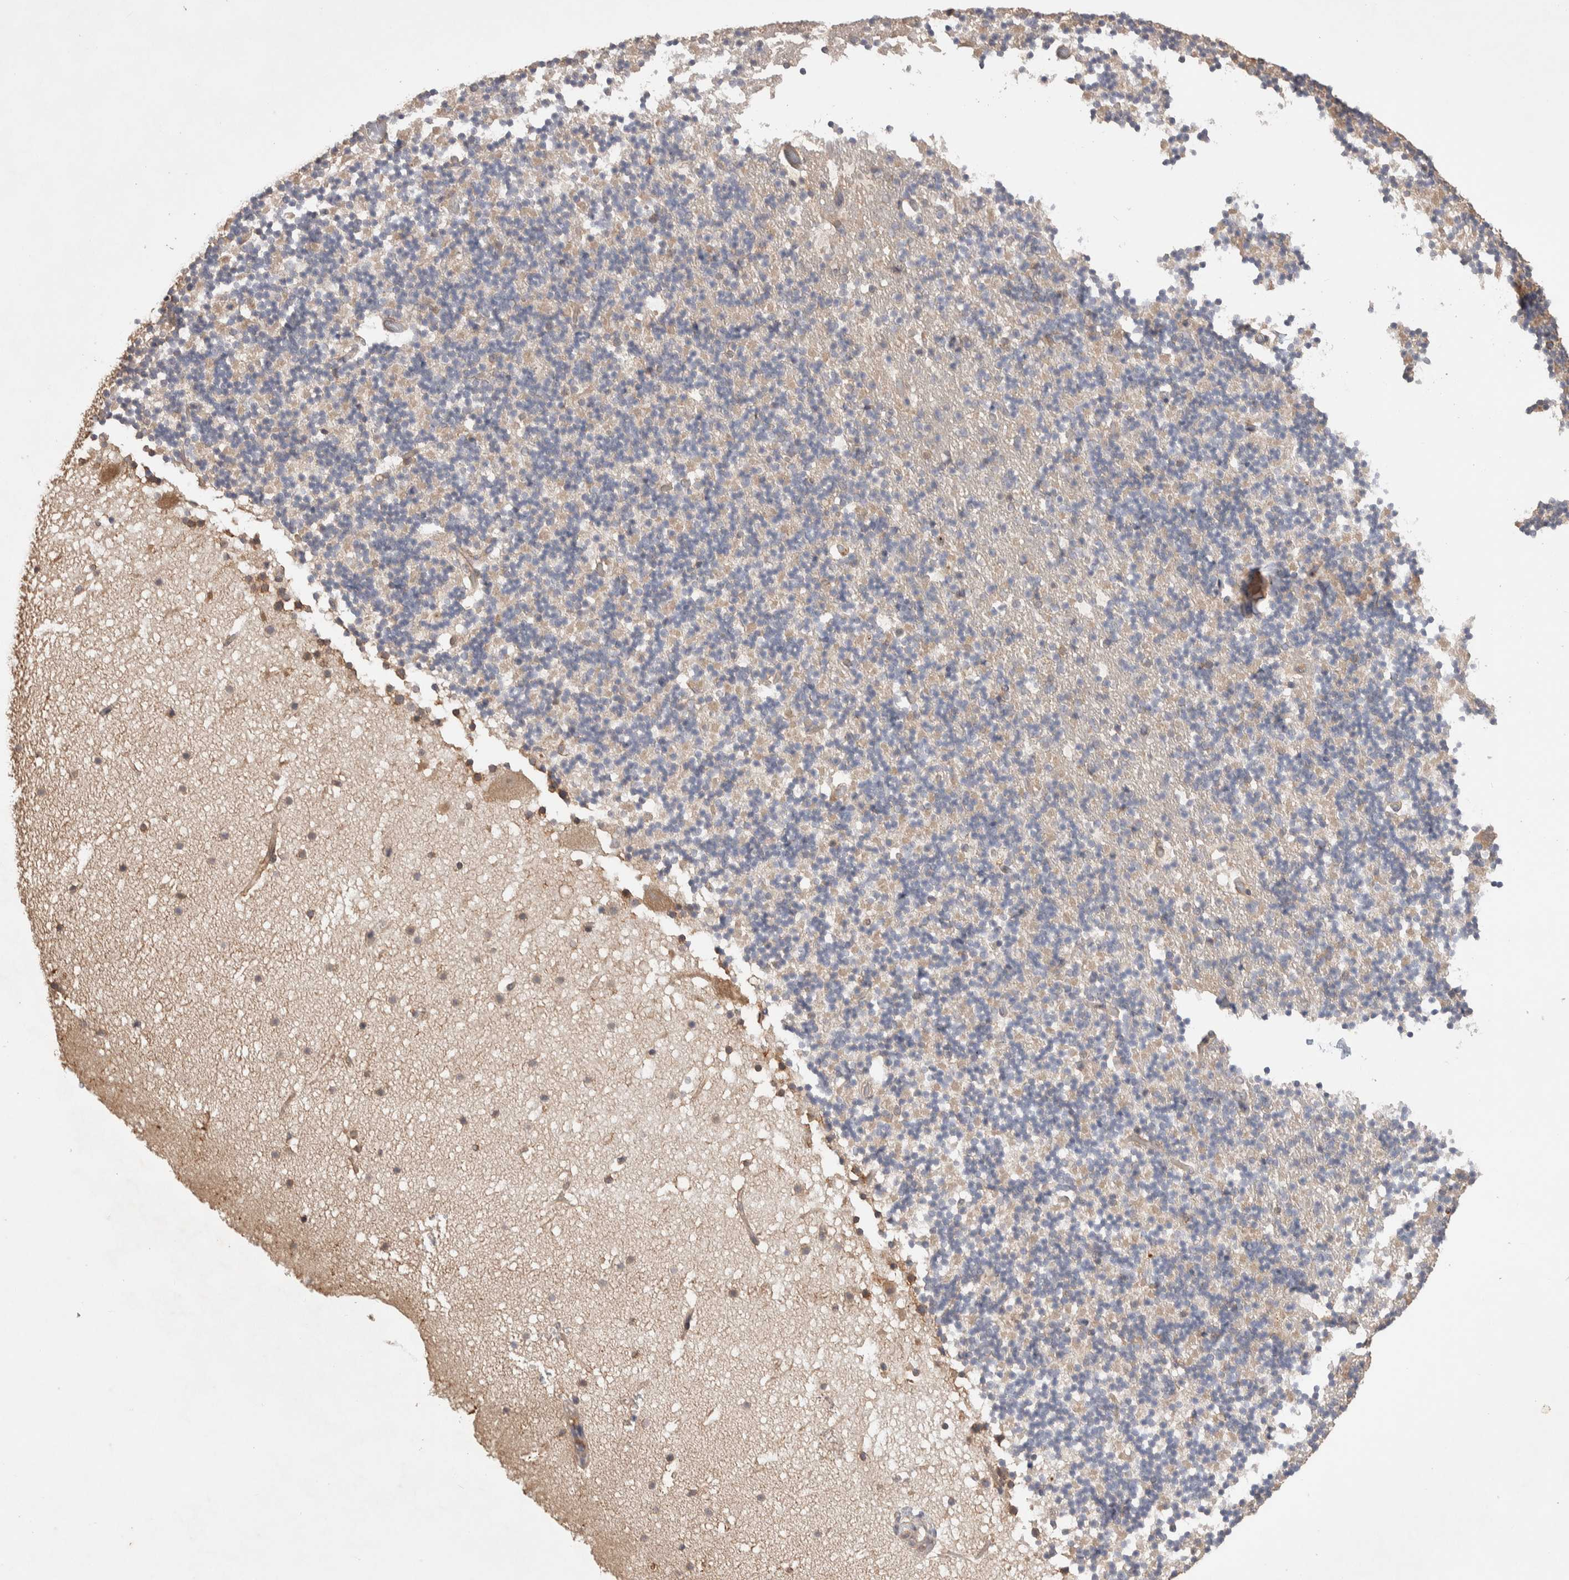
{"staining": {"intensity": "weak", "quantity": "<25%", "location": "cytoplasmic/membranous"}, "tissue": "cerebellum", "cell_type": "Cells in granular layer", "image_type": "normal", "snomed": [{"axis": "morphology", "description": "Normal tissue, NOS"}, {"axis": "topography", "description": "Cerebellum"}], "caption": "Immunohistochemistry (IHC) image of normal cerebellum: human cerebellum stained with DAB demonstrates no significant protein staining in cells in granular layer. (Stains: DAB immunohistochemistry (IHC) with hematoxylin counter stain, Microscopy: brightfield microscopy at high magnification).", "gene": "DEPTOR", "patient": {"sex": "male", "age": 57}}